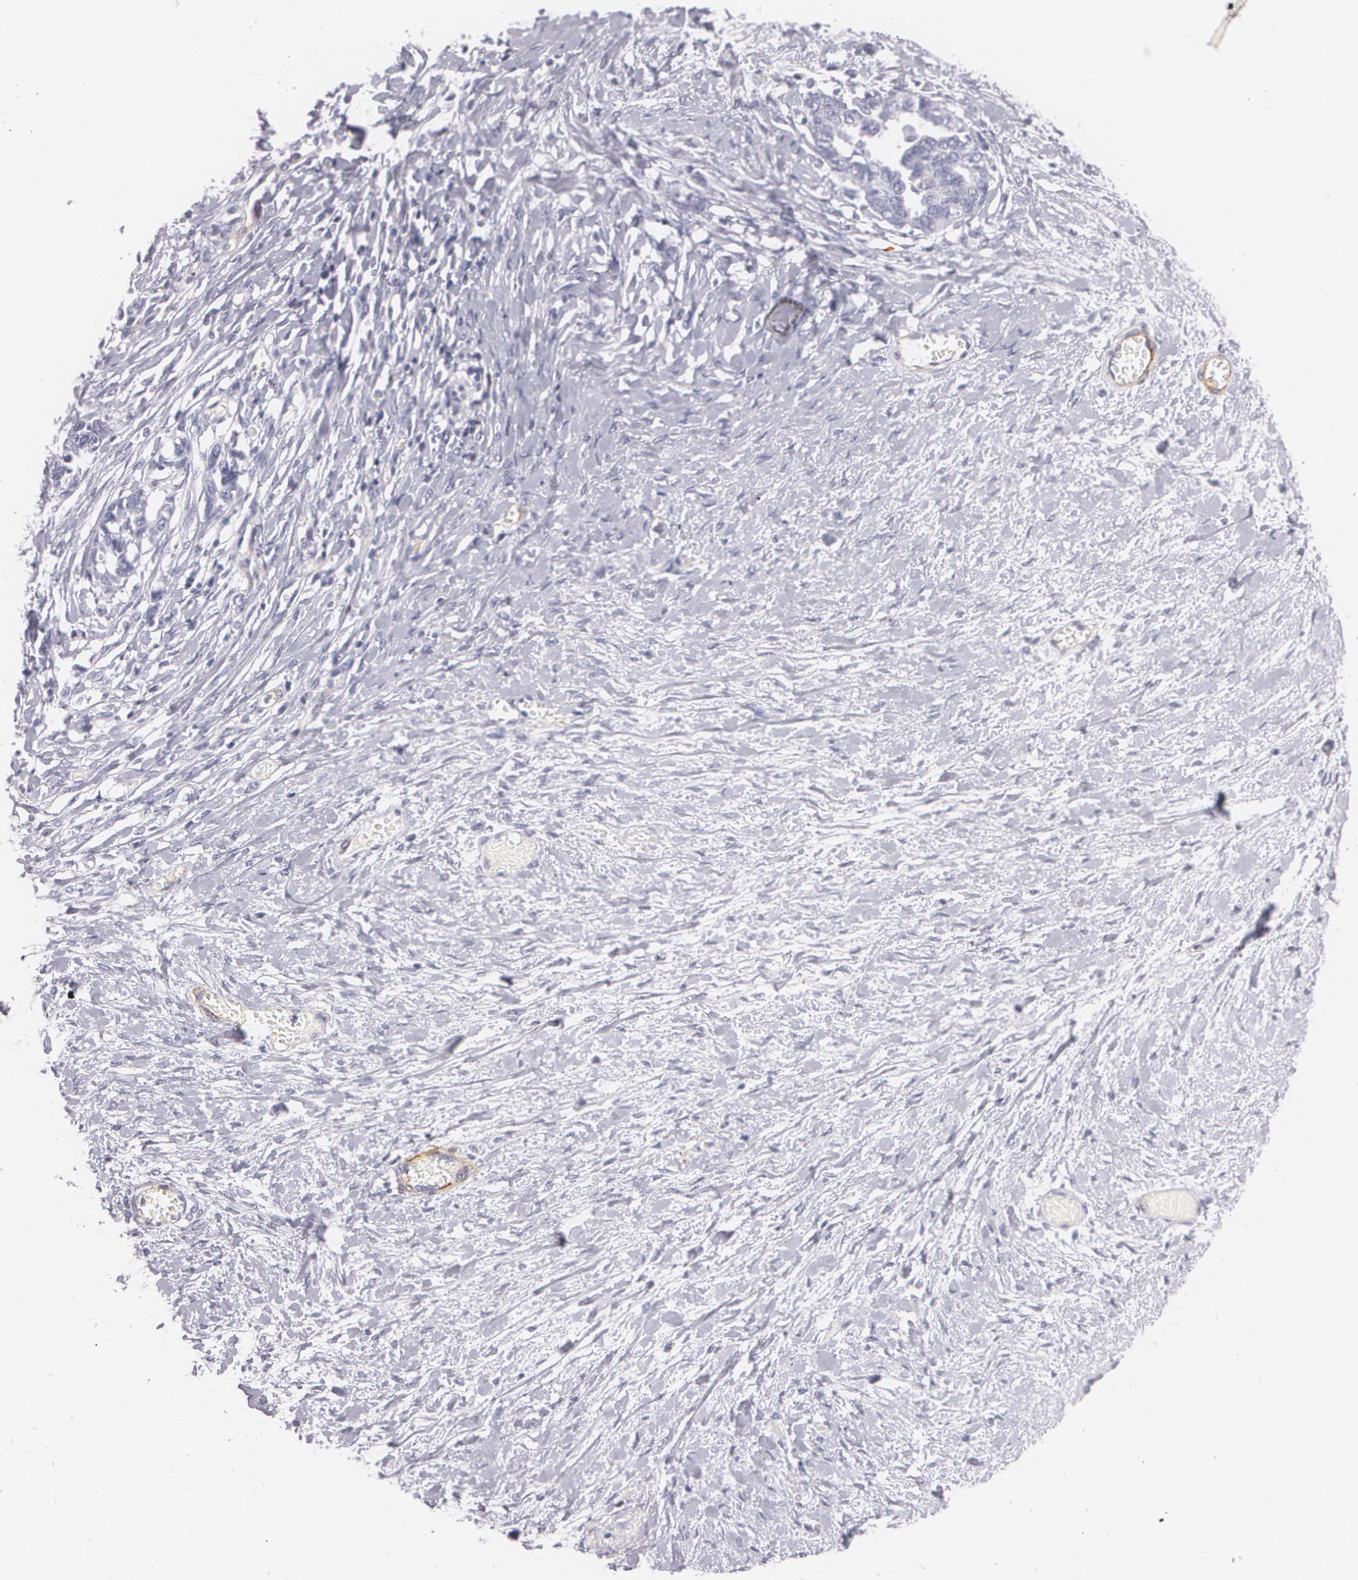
{"staining": {"intensity": "negative", "quantity": "none", "location": "none"}, "tissue": "ovarian cancer", "cell_type": "Tumor cells", "image_type": "cancer", "snomed": [{"axis": "morphology", "description": "Cystadenocarcinoma, serous, NOS"}, {"axis": "topography", "description": "Ovary"}], "caption": "Human ovarian cancer (serous cystadenocarcinoma) stained for a protein using immunohistochemistry shows no expression in tumor cells.", "gene": "NGFR", "patient": {"sex": "female", "age": 69}}